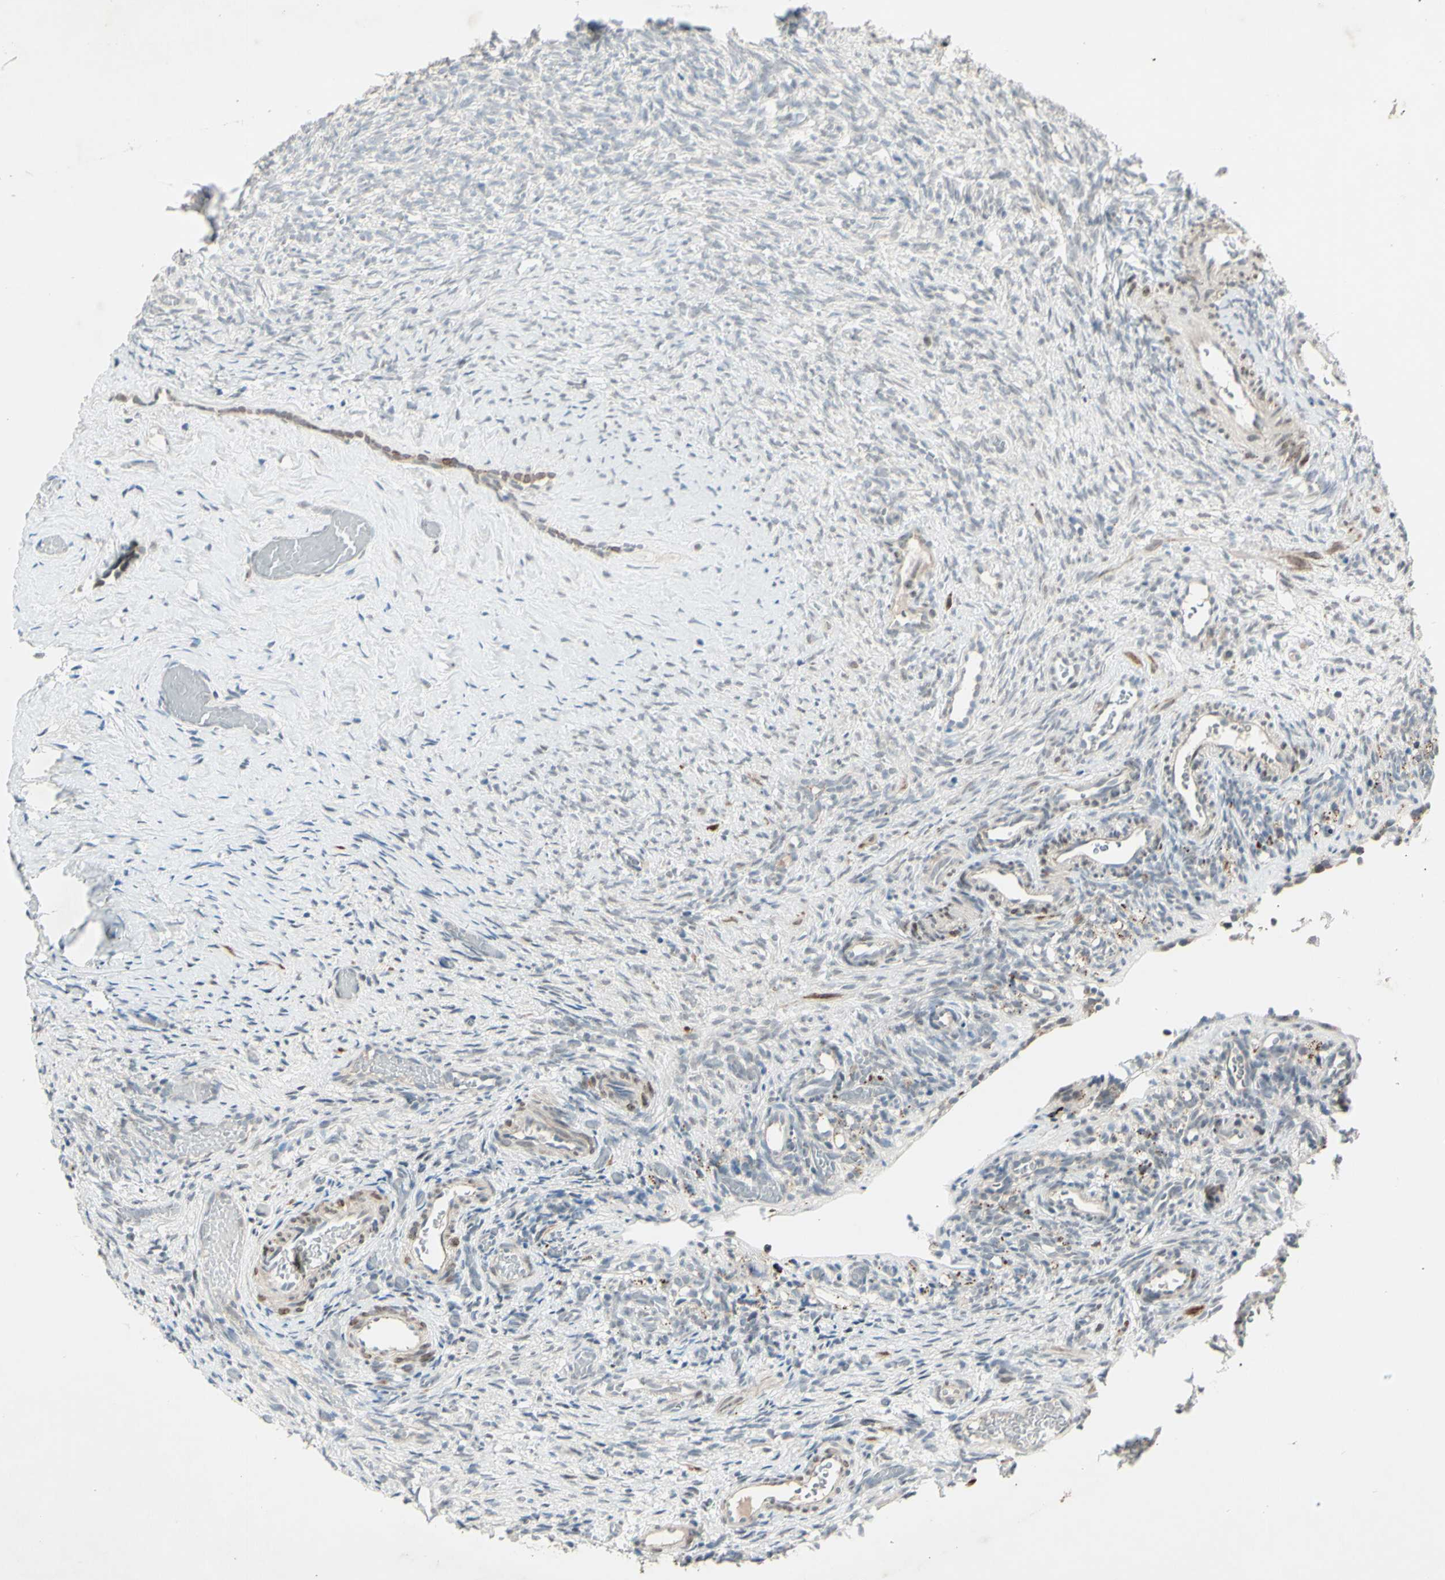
{"staining": {"intensity": "weak", "quantity": "<25%", "location": "cytoplasmic/membranous"}, "tissue": "ovary", "cell_type": "Ovarian stroma cells", "image_type": "normal", "snomed": [{"axis": "morphology", "description": "Normal tissue, NOS"}, {"axis": "topography", "description": "Ovary"}], "caption": "This image is of benign ovary stained with IHC to label a protein in brown with the nuclei are counter-stained blue. There is no positivity in ovarian stroma cells.", "gene": "FGFR2", "patient": {"sex": "female", "age": 35}}